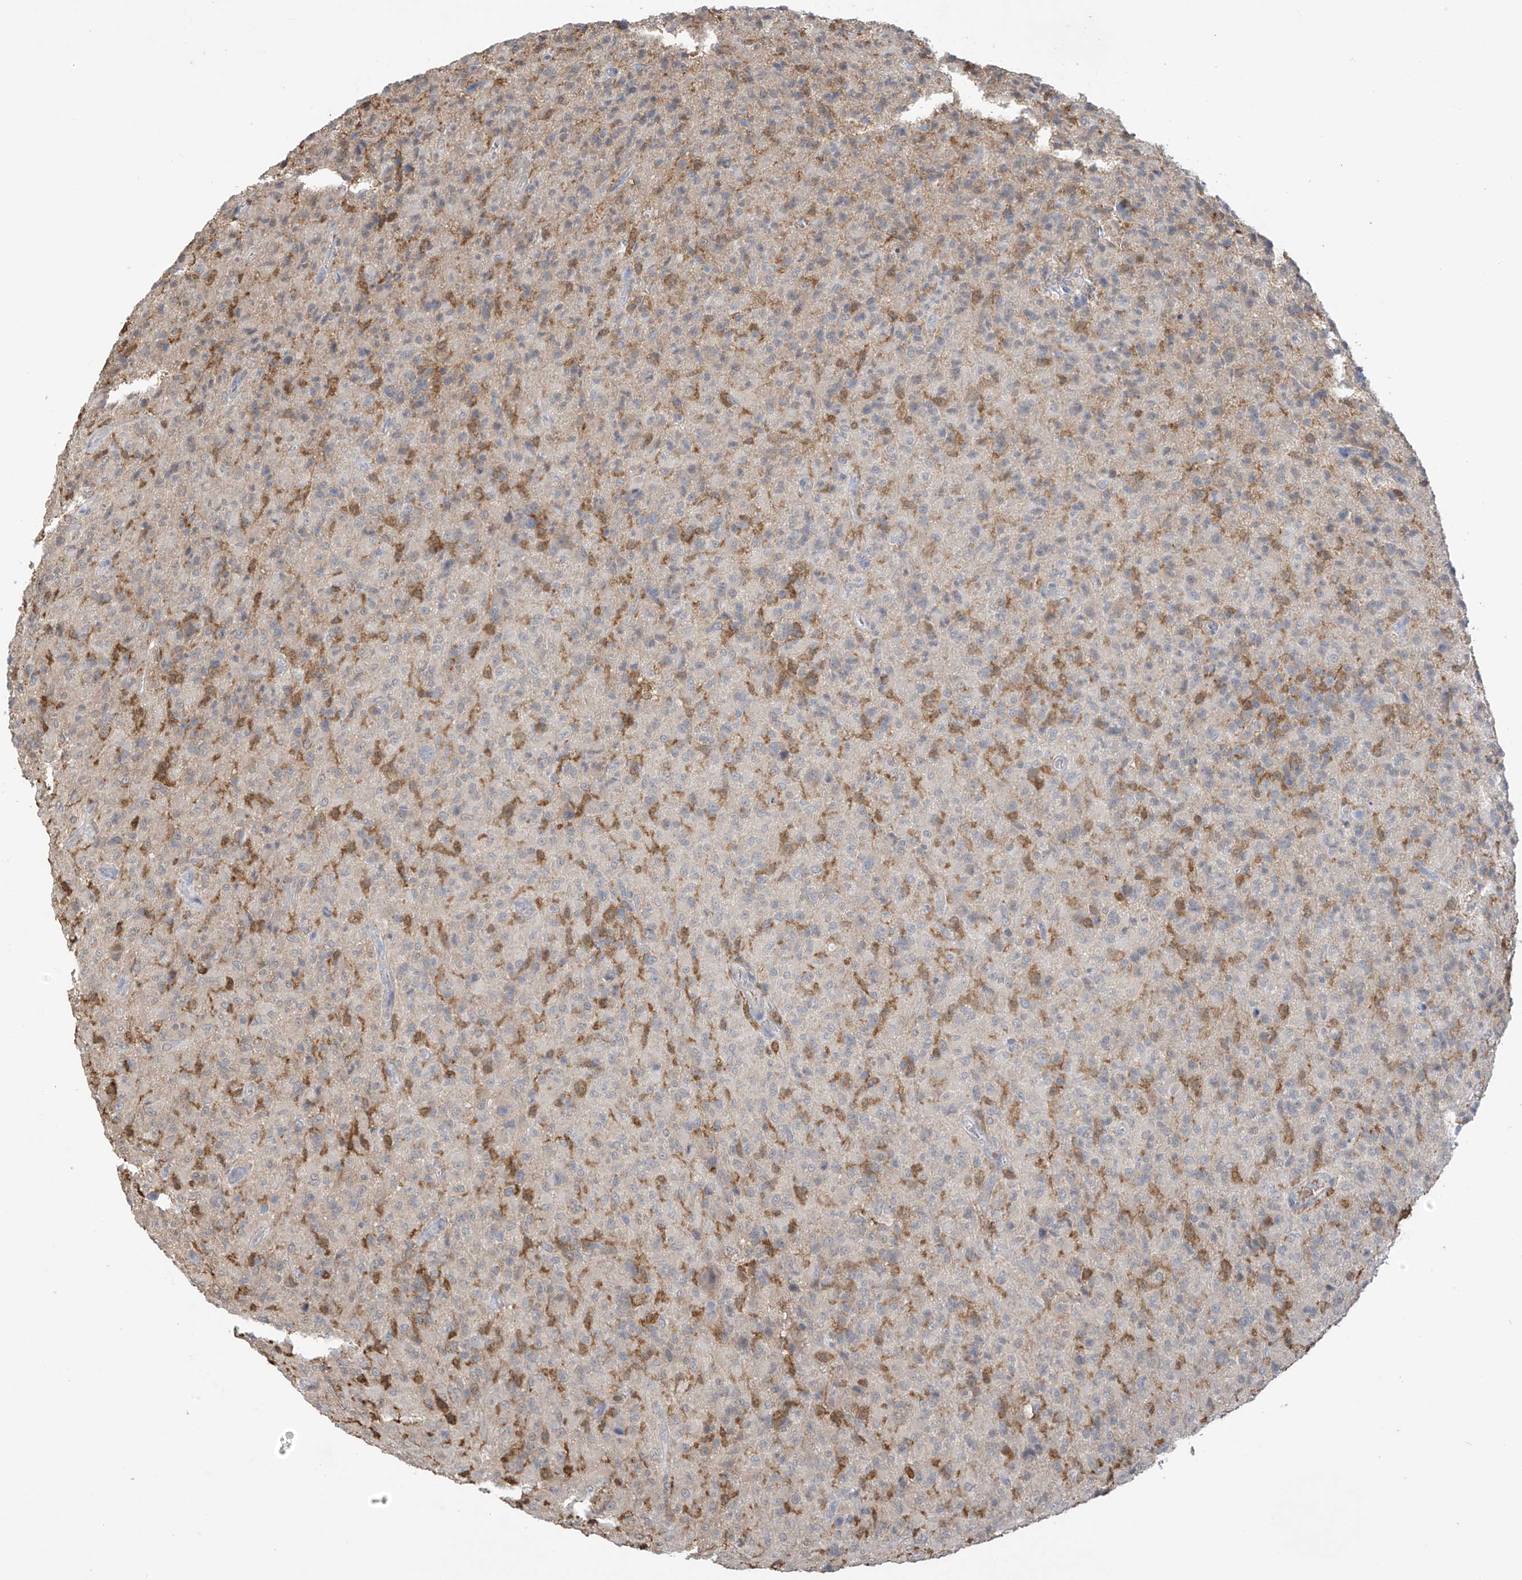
{"staining": {"intensity": "negative", "quantity": "none", "location": "none"}, "tissue": "glioma", "cell_type": "Tumor cells", "image_type": "cancer", "snomed": [{"axis": "morphology", "description": "Glioma, malignant, High grade"}, {"axis": "topography", "description": "Brain"}], "caption": "High power microscopy photomicrograph of an immunohistochemistry histopathology image of glioma, revealing no significant positivity in tumor cells.", "gene": "IDH1", "patient": {"sex": "female", "age": 57}}